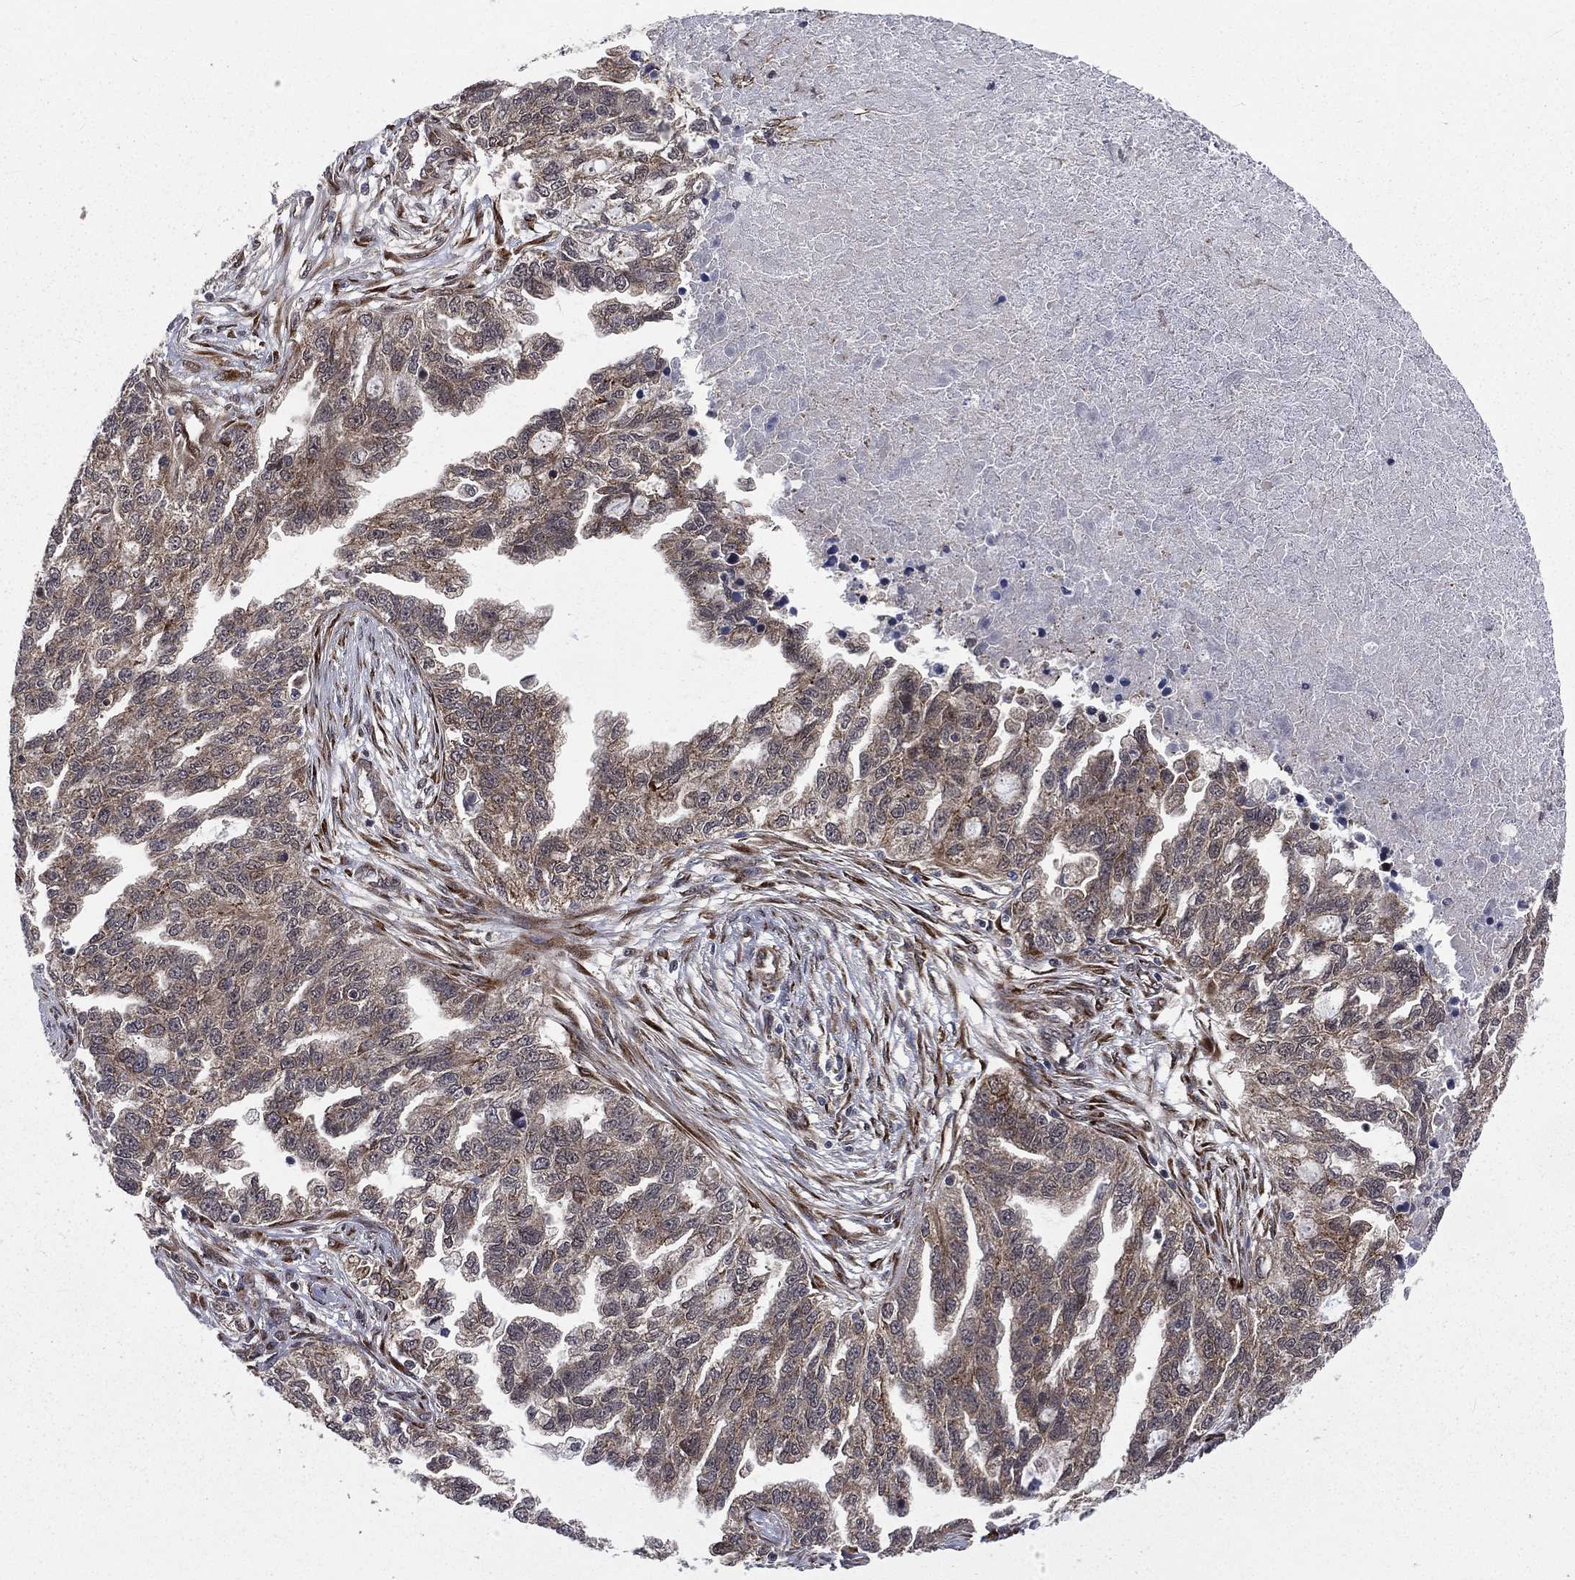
{"staining": {"intensity": "weak", "quantity": "25%-75%", "location": "cytoplasmic/membranous"}, "tissue": "ovarian cancer", "cell_type": "Tumor cells", "image_type": "cancer", "snomed": [{"axis": "morphology", "description": "Cystadenocarcinoma, serous, NOS"}, {"axis": "topography", "description": "Ovary"}], "caption": "Serous cystadenocarcinoma (ovarian) stained with a protein marker demonstrates weak staining in tumor cells.", "gene": "ARL3", "patient": {"sex": "female", "age": 51}}